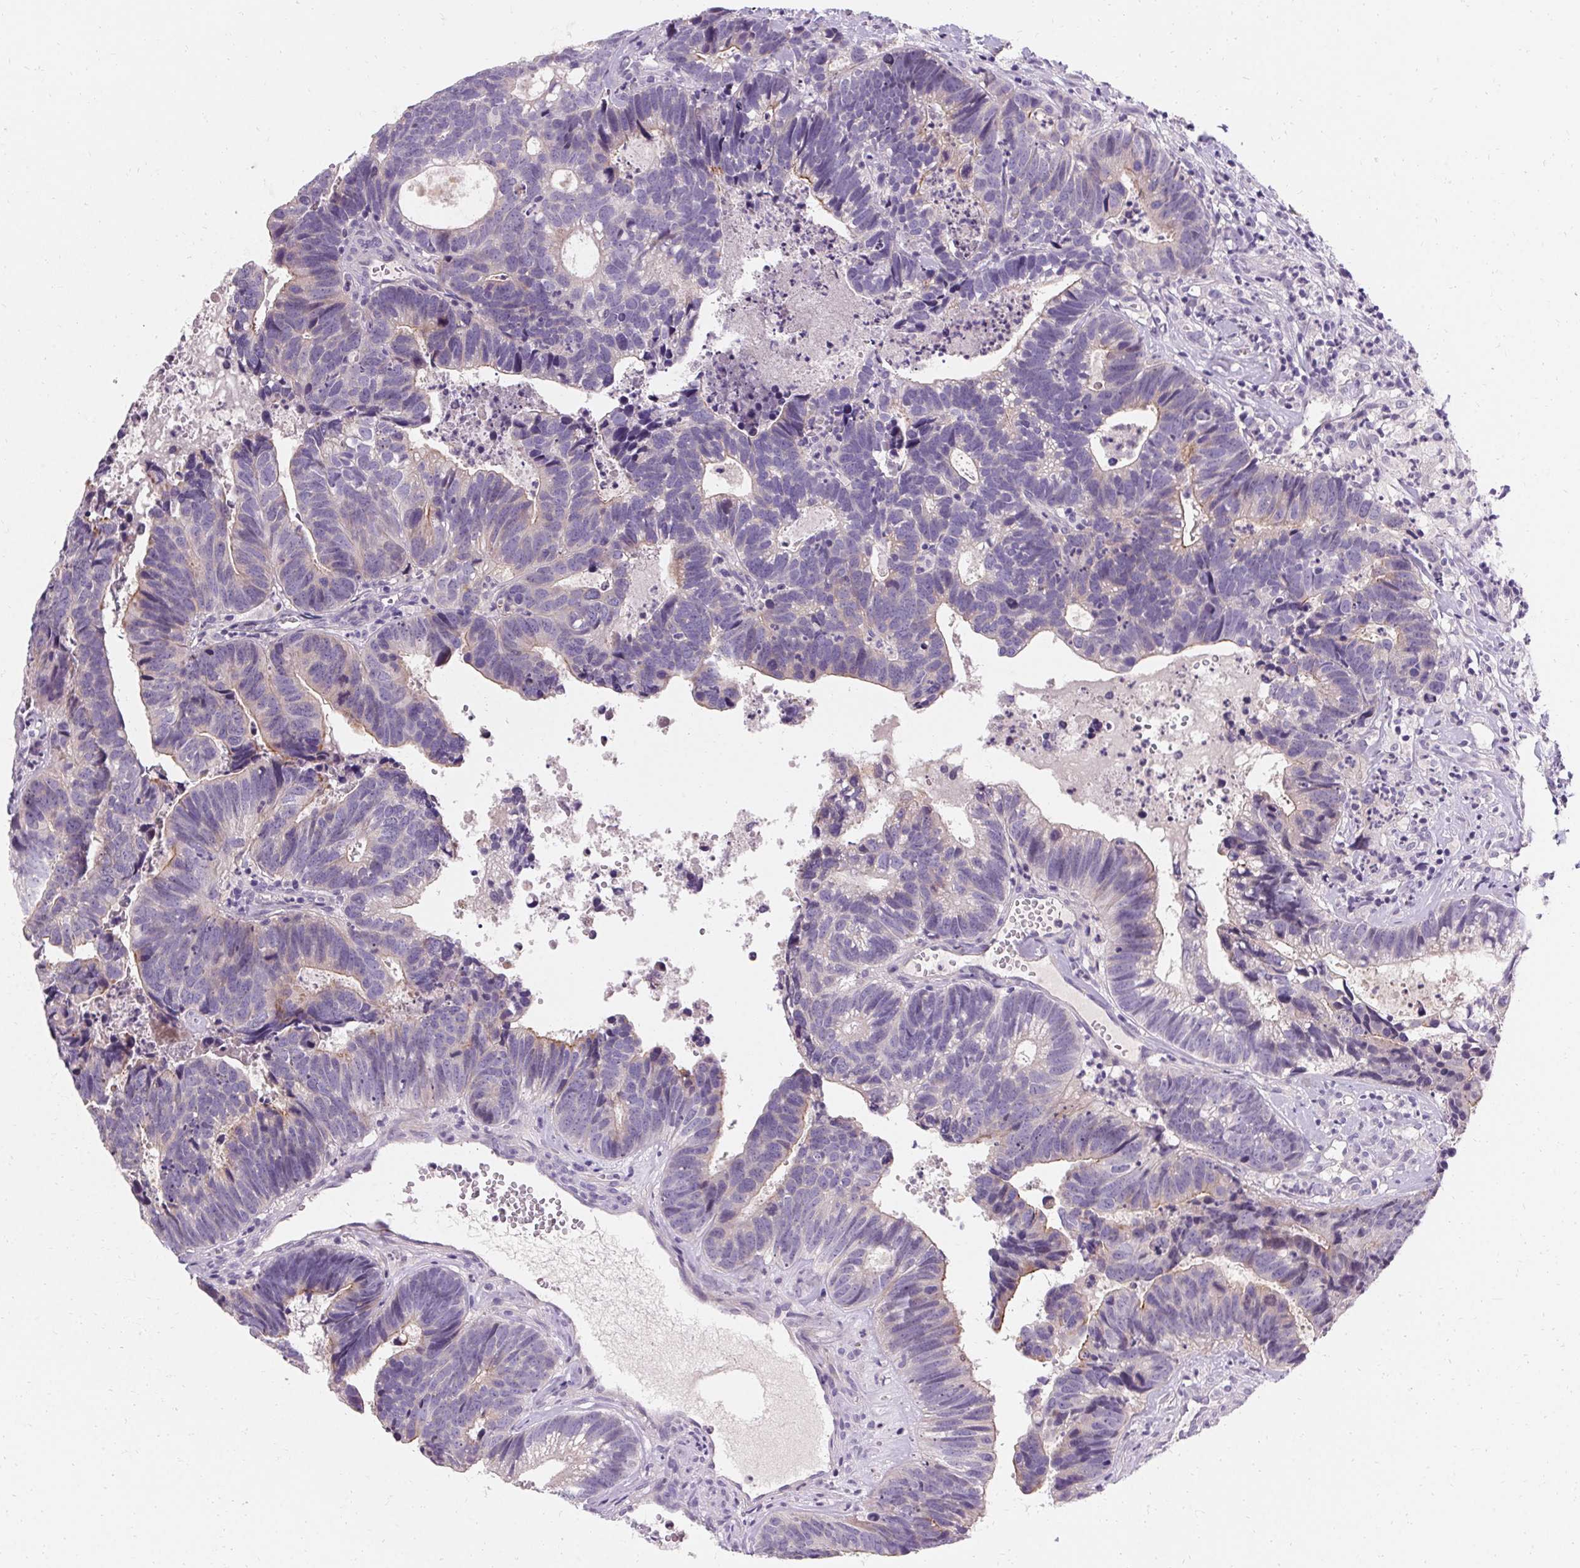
{"staining": {"intensity": "negative", "quantity": "none", "location": "none"}, "tissue": "head and neck cancer", "cell_type": "Tumor cells", "image_type": "cancer", "snomed": [{"axis": "morphology", "description": "Adenocarcinoma, NOS"}, {"axis": "topography", "description": "Head-Neck"}], "caption": "A histopathology image of human head and neck cancer (adenocarcinoma) is negative for staining in tumor cells. (IHC, brightfield microscopy, high magnification).", "gene": "TRIP13", "patient": {"sex": "male", "age": 62}}